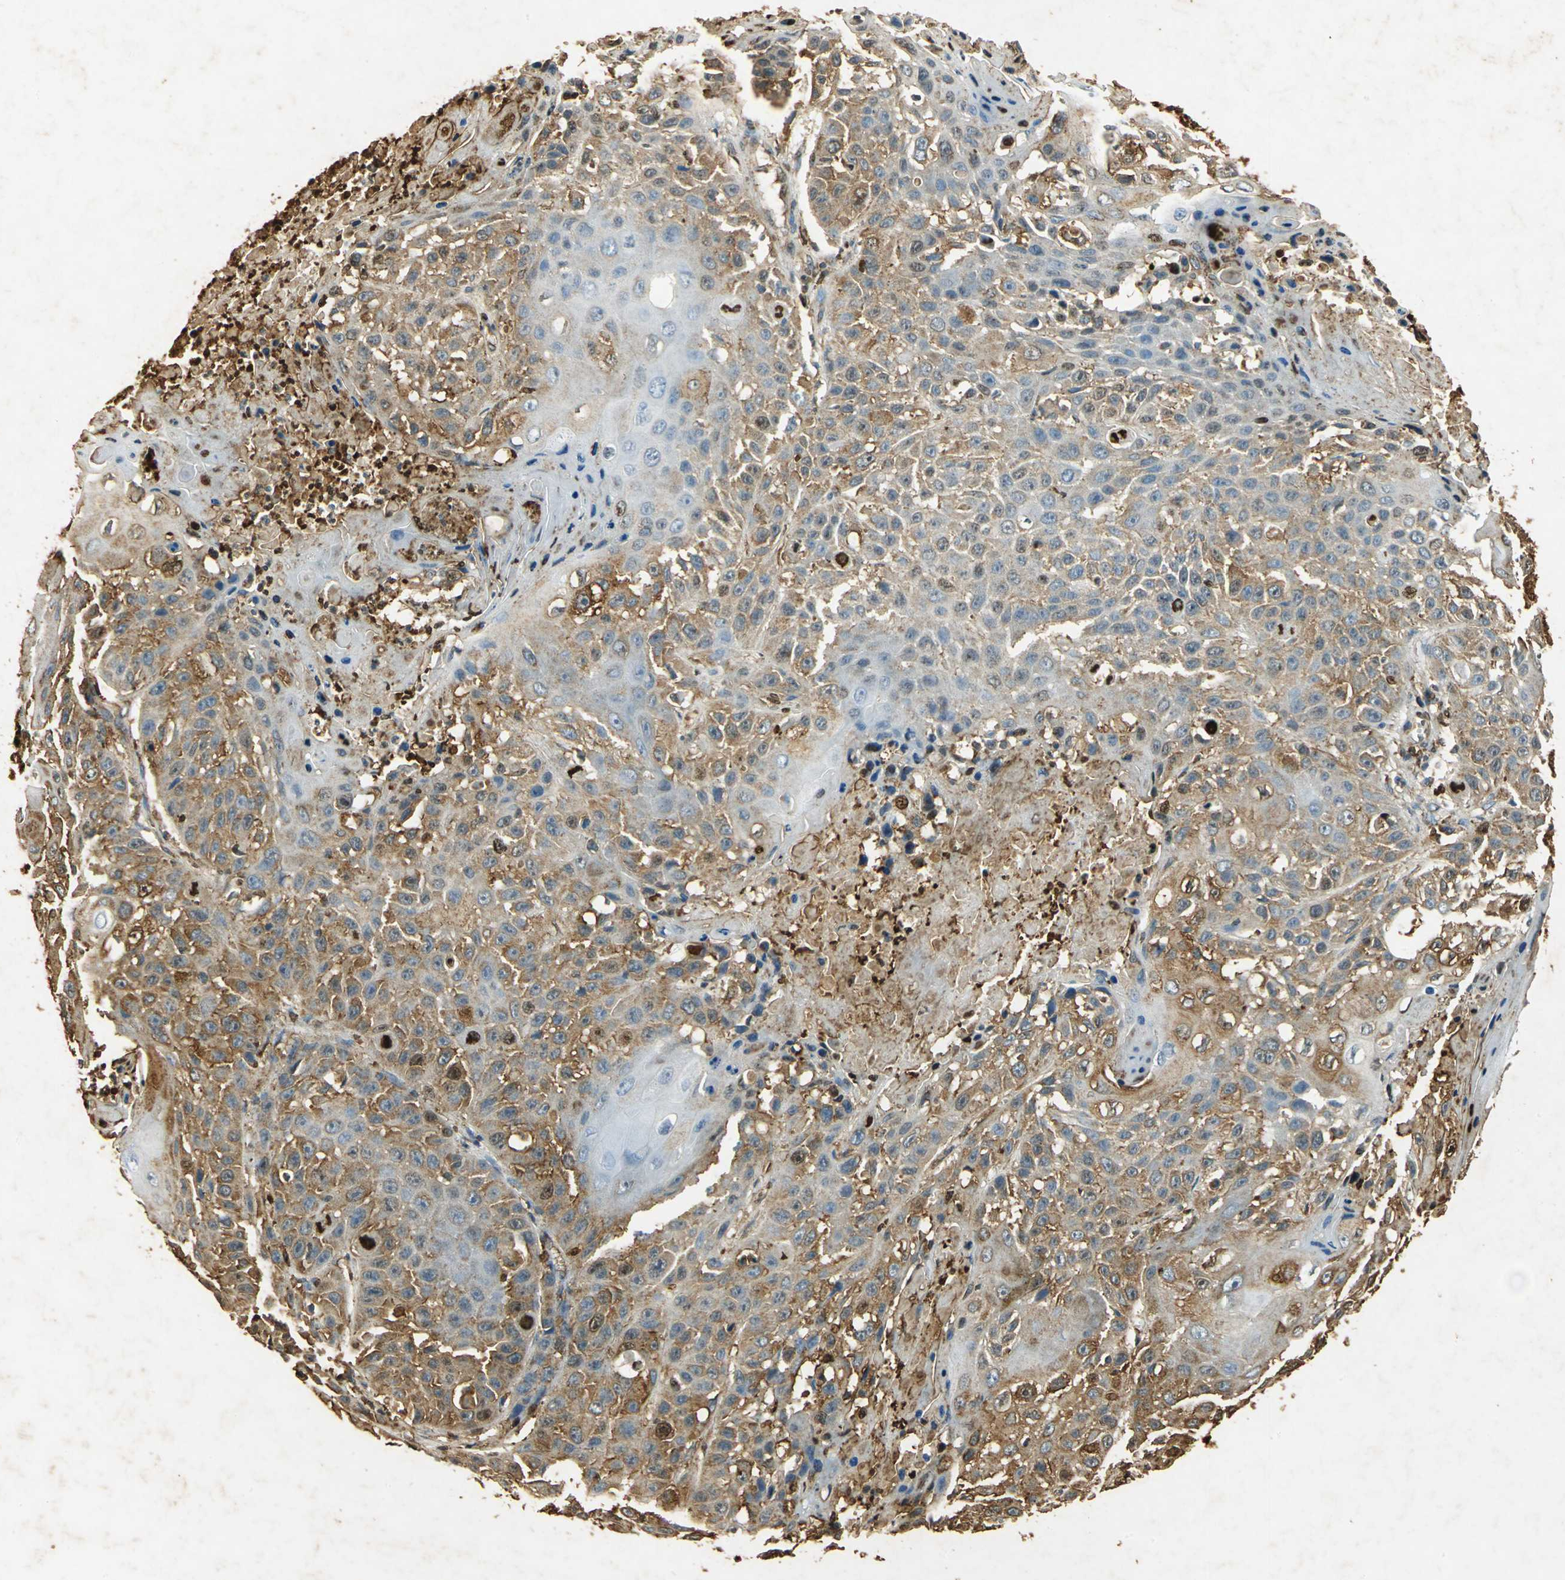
{"staining": {"intensity": "strong", "quantity": ">75%", "location": "cytoplasmic/membranous"}, "tissue": "cervical cancer", "cell_type": "Tumor cells", "image_type": "cancer", "snomed": [{"axis": "morphology", "description": "Squamous cell carcinoma, NOS"}, {"axis": "topography", "description": "Cervix"}], "caption": "Immunohistochemistry (IHC) photomicrograph of neoplastic tissue: squamous cell carcinoma (cervical) stained using immunohistochemistry (IHC) exhibits high levels of strong protein expression localized specifically in the cytoplasmic/membranous of tumor cells, appearing as a cytoplasmic/membranous brown color.", "gene": "ANXA4", "patient": {"sex": "female", "age": 39}}